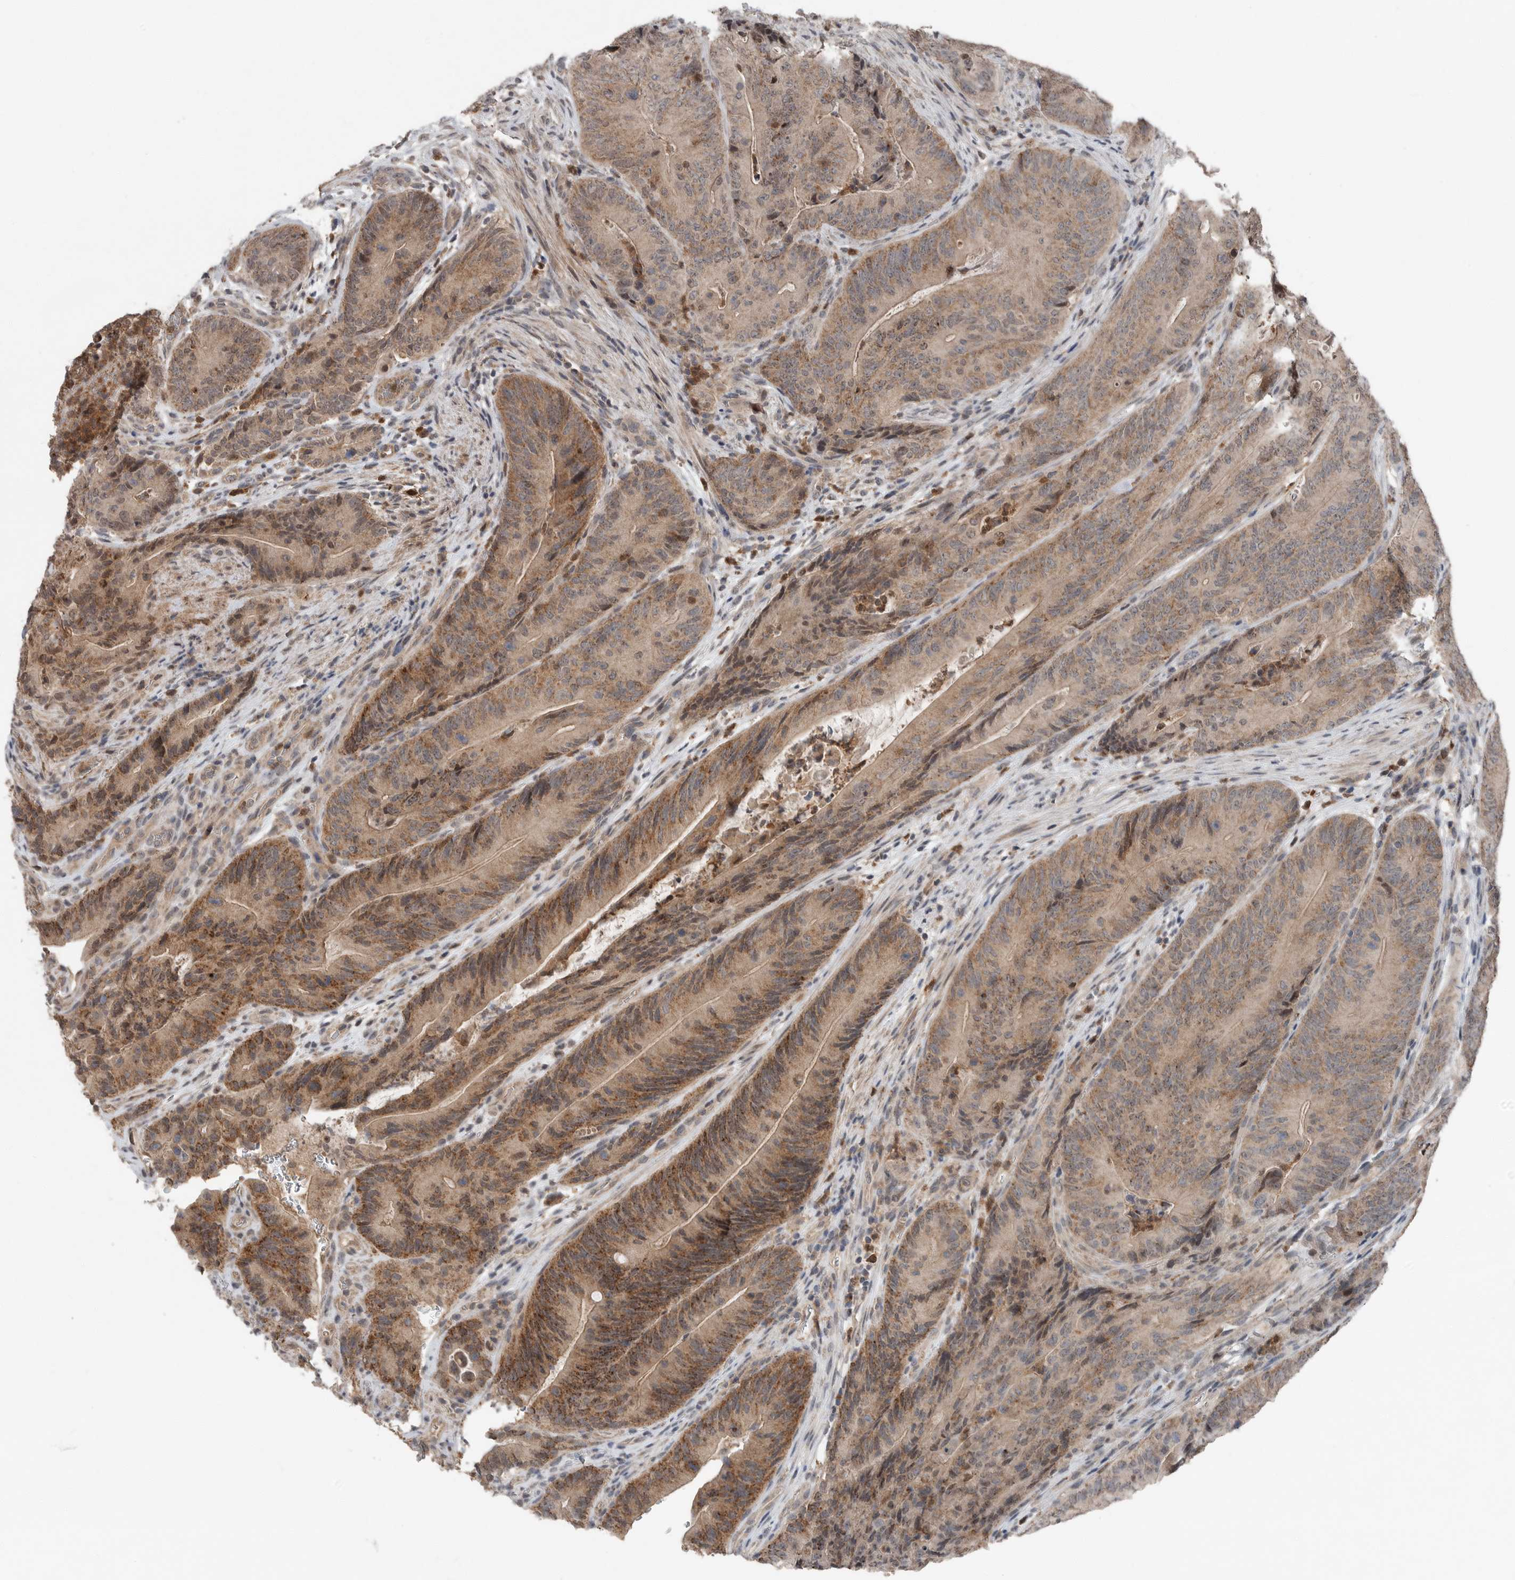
{"staining": {"intensity": "moderate", "quantity": ">75%", "location": "cytoplasmic/membranous"}, "tissue": "colorectal cancer", "cell_type": "Tumor cells", "image_type": "cancer", "snomed": [{"axis": "morphology", "description": "Normal tissue, NOS"}, {"axis": "topography", "description": "Colon"}], "caption": "High-magnification brightfield microscopy of colorectal cancer stained with DAB (3,3'-diaminobenzidine) (brown) and counterstained with hematoxylin (blue). tumor cells exhibit moderate cytoplasmic/membranous expression is seen in about>75% of cells. The staining was performed using DAB (3,3'-diaminobenzidine), with brown indicating positive protein expression. Nuclei are stained blue with hematoxylin.", "gene": "SCP2", "patient": {"sex": "female", "age": 82}}